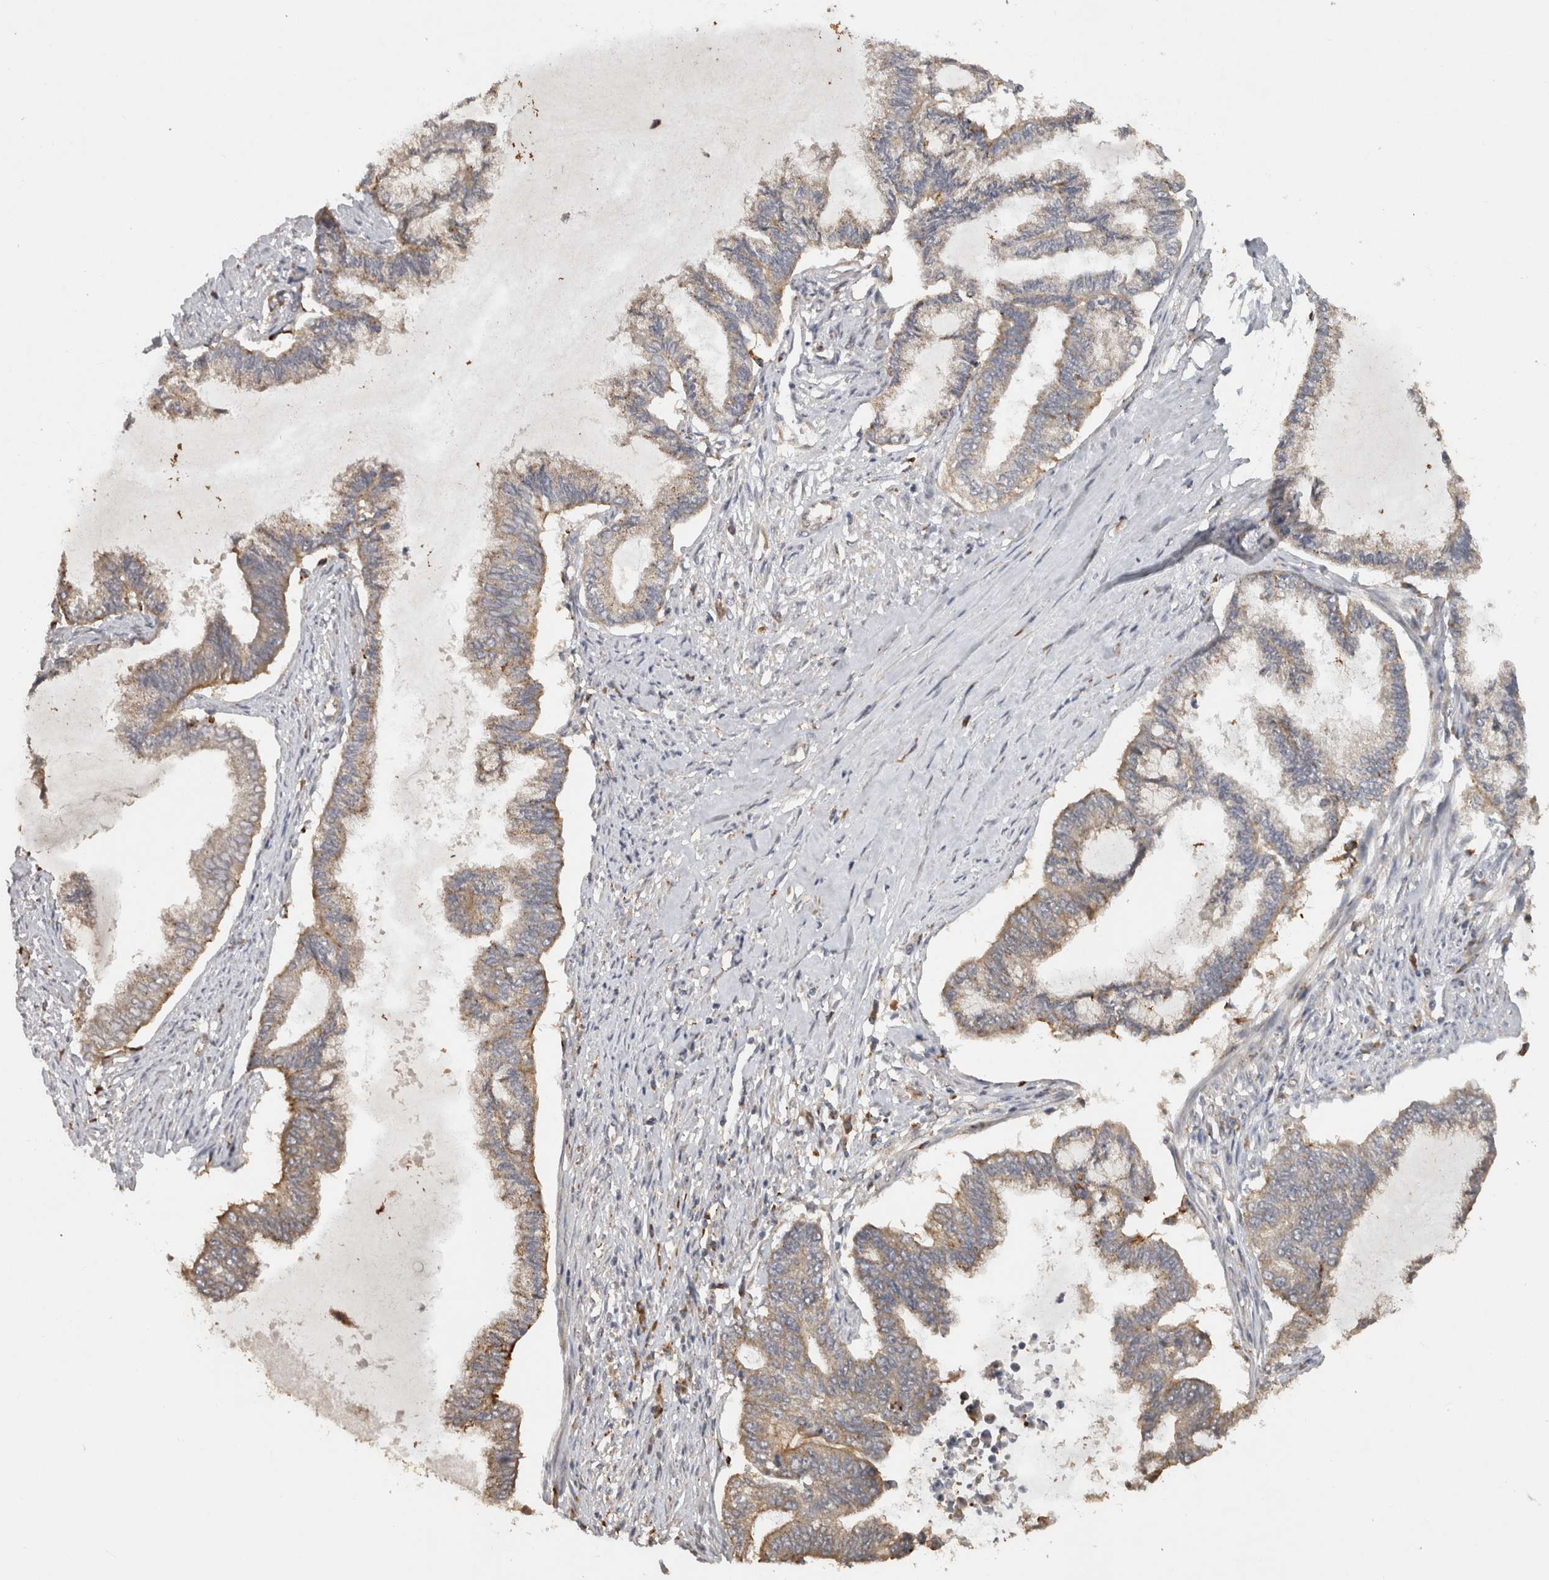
{"staining": {"intensity": "weak", "quantity": "25%-75%", "location": "cytoplasmic/membranous"}, "tissue": "endometrial cancer", "cell_type": "Tumor cells", "image_type": "cancer", "snomed": [{"axis": "morphology", "description": "Adenocarcinoma, NOS"}, {"axis": "topography", "description": "Endometrium"}], "caption": "A high-resolution micrograph shows immunohistochemistry (IHC) staining of adenocarcinoma (endometrial), which shows weak cytoplasmic/membranous positivity in about 25%-75% of tumor cells.", "gene": "ACAT2", "patient": {"sex": "female", "age": 86}}